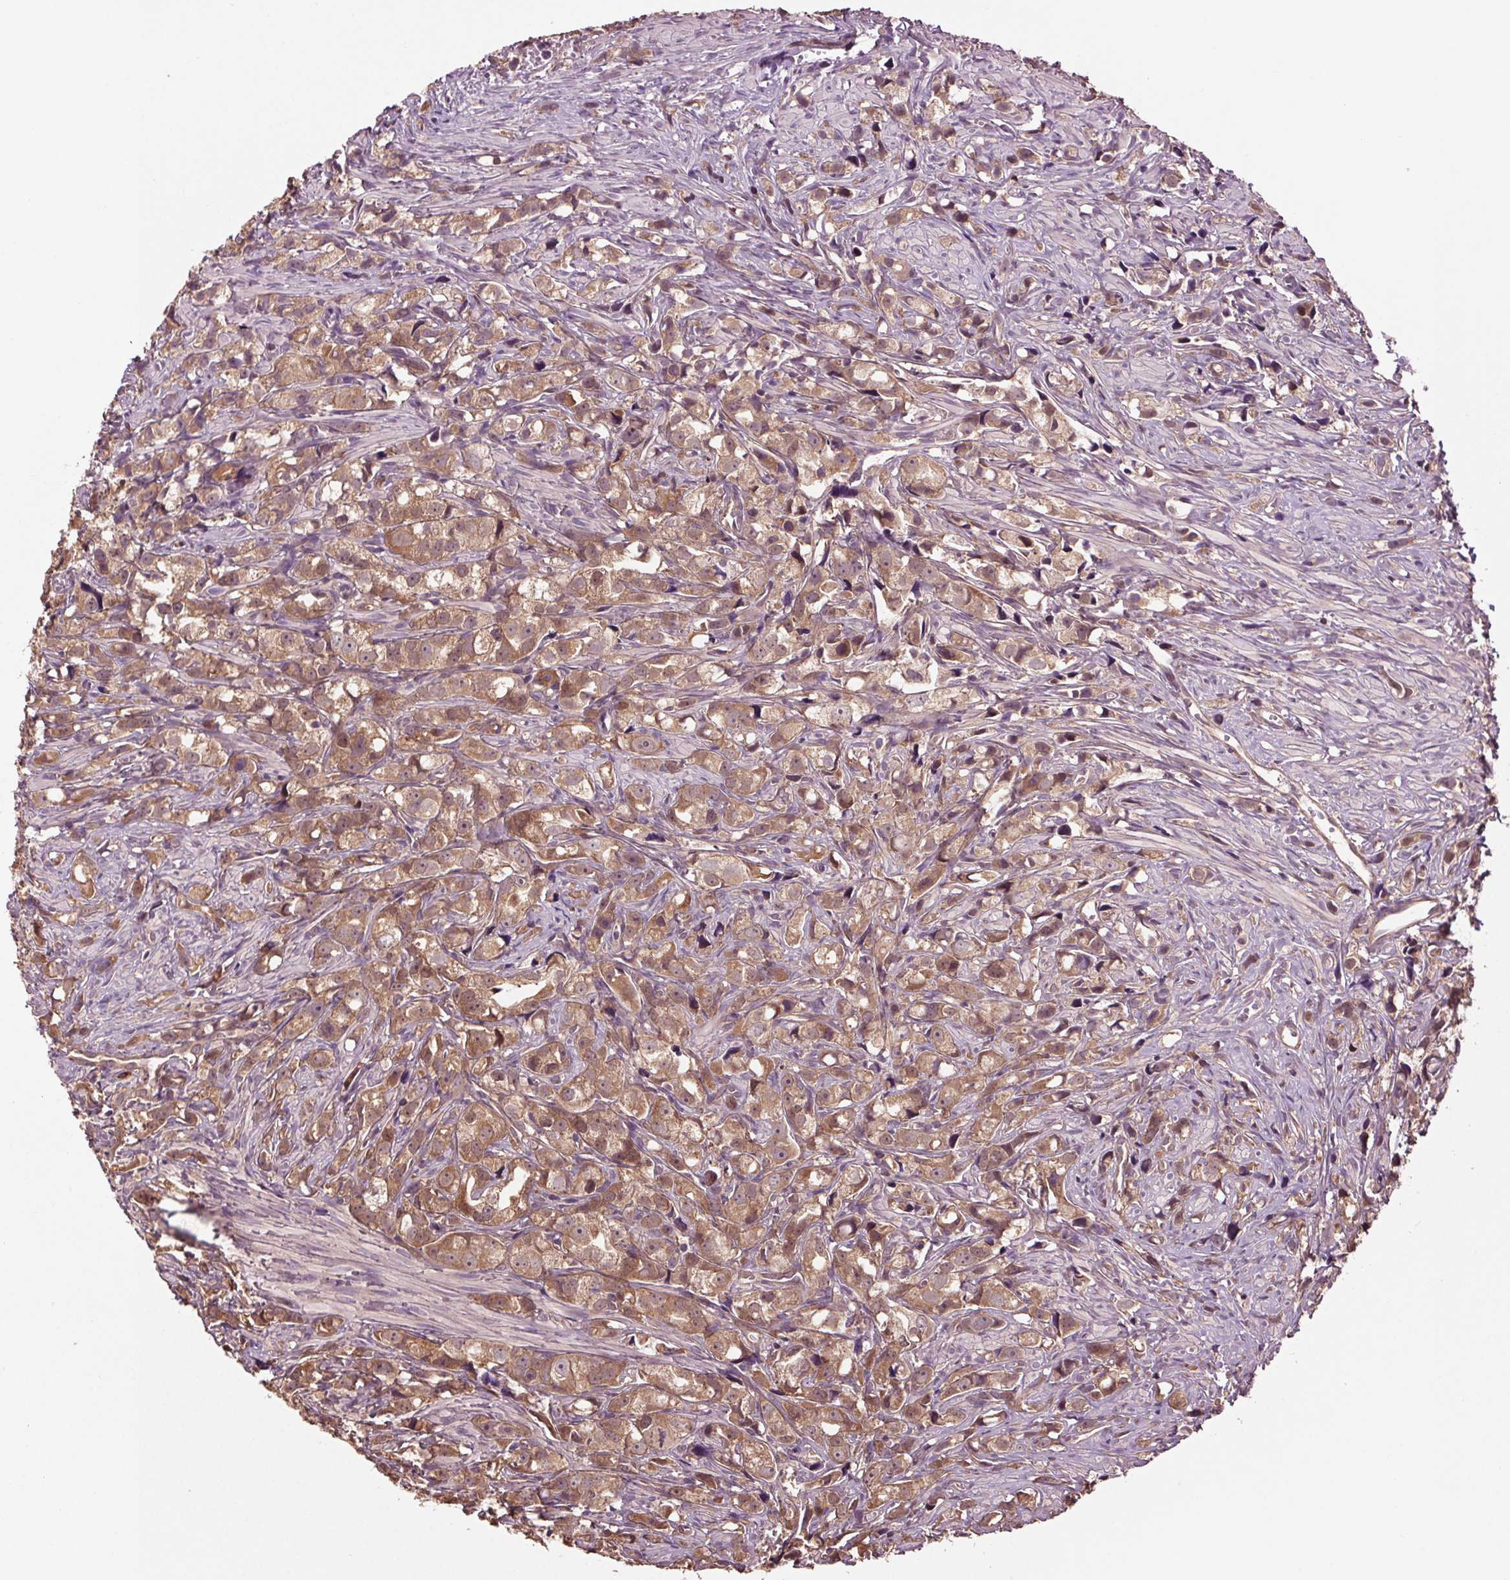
{"staining": {"intensity": "moderate", "quantity": ">75%", "location": "cytoplasmic/membranous"}, "tissue": "prostate cancer", "cell_type": "Tumor cells", "image_type": "cancer", "snomed": [{"axis": "morphology", "description": "Adenocarcinoma, High grade"}, {"axis": "topography", "description": "Prostate"}], "caption": "Prostate cancer (adenocarcinoma (high-grade)) tissue reveals moderate cytoplasmic/membranous expression in approximately >75% of tumor cells, visualized by immunohistochemistry.", "gene": "RNPEP", "patient": {"sex": "male", "age": 75}}